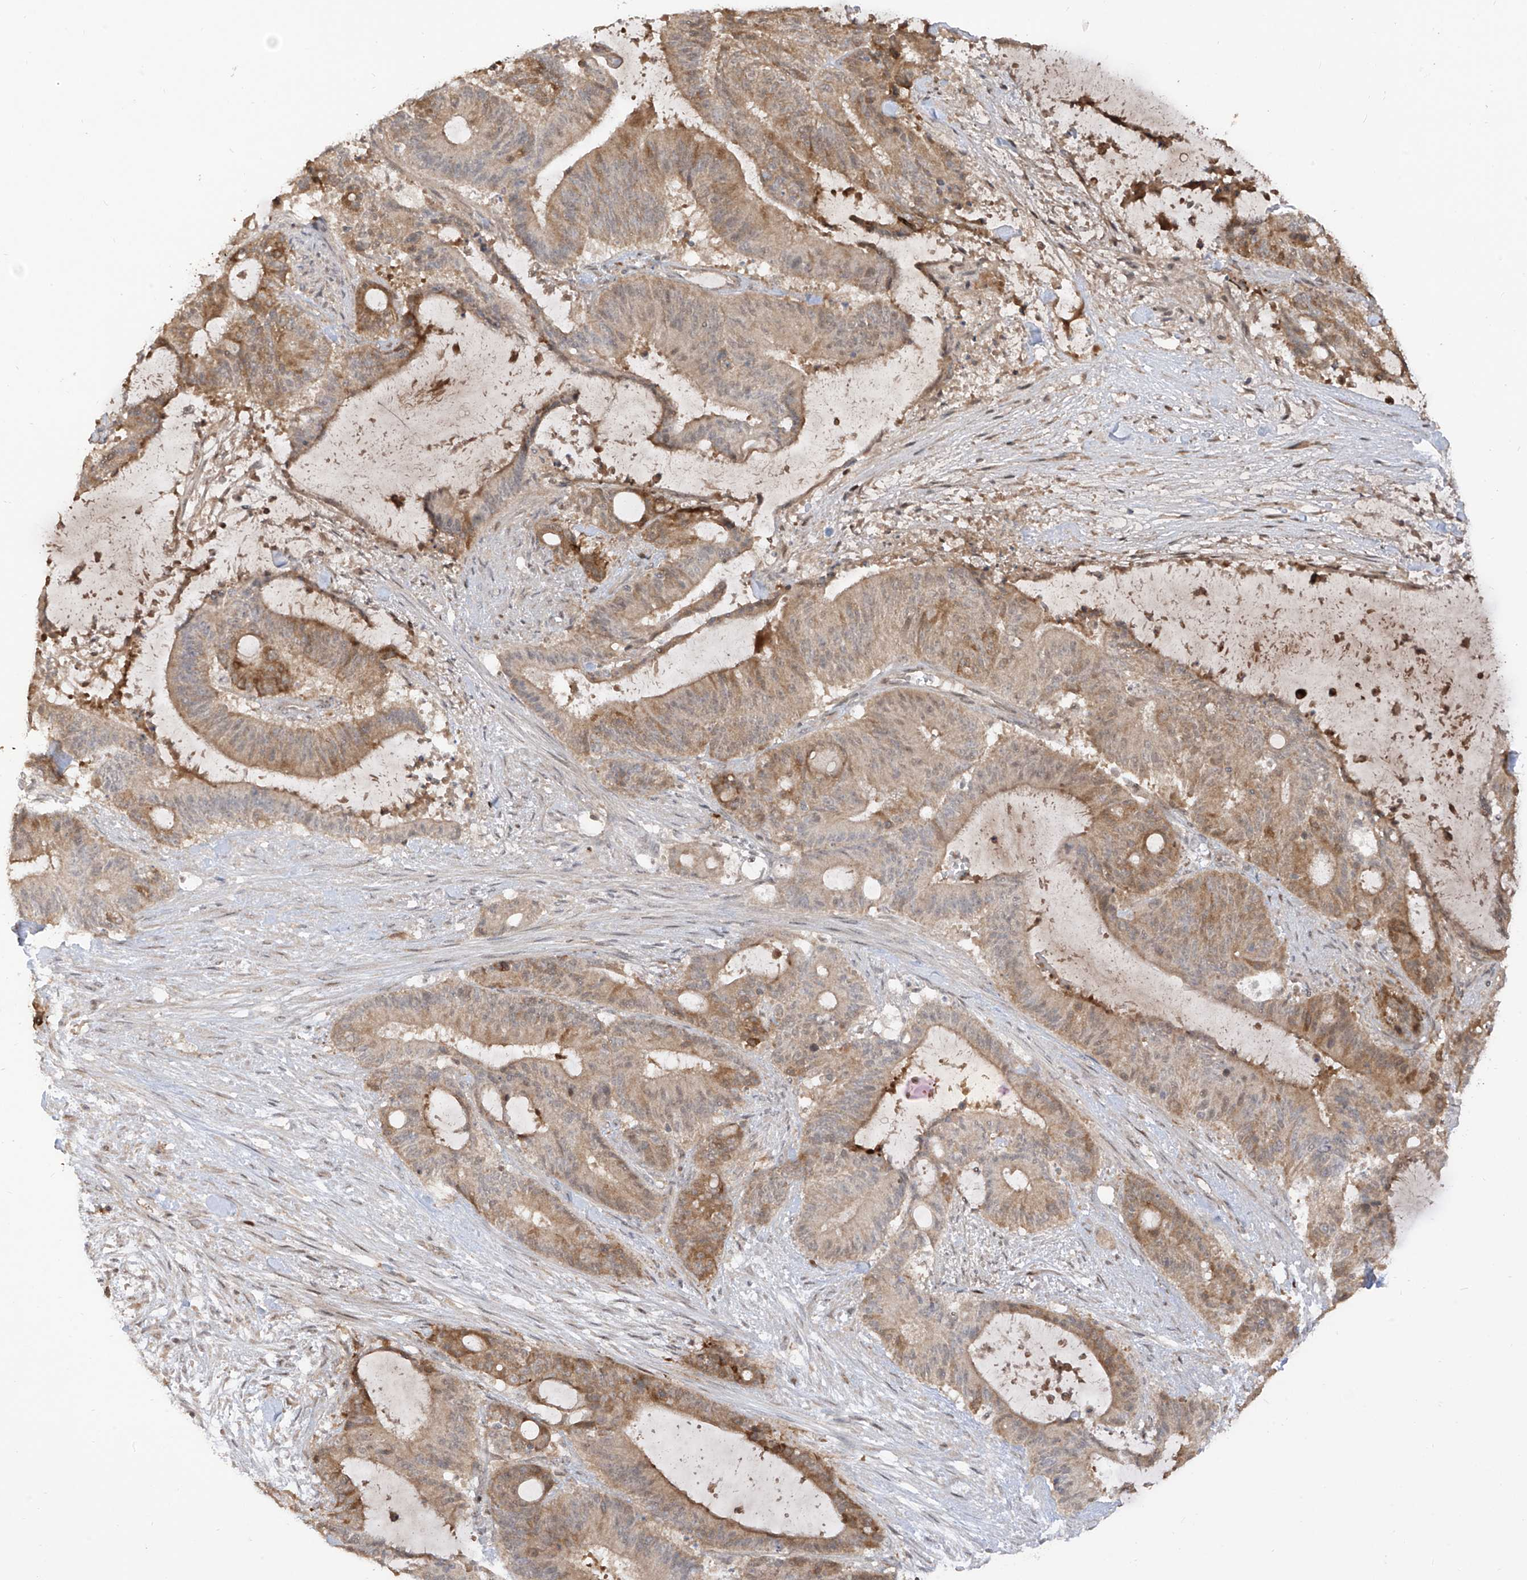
{"staining": {"intensity": "moderate", "quantity": "25%-75%", "location": "cytoplasmic/membranous"}, "tissue": "liver cancer", "cell_type": "Tumor cells", "image_type": "cancer", "snomed": [{"axis": "morphology", "description": "Normal tissue, NOS"}, {"axis": "morphology", "description": "Cholangiocarcinoma"}, {"axis": "topography", "description": "Liver"}, {"axis": "topography", "description": "Peripheral nerve tissue"}], "caption": "Moderate cytoplasmic/membranous expression for a protein is present in about 25%-75% of tumor cells of liver cancer using IHC.", "gene": "COLGALT2", "patient": {"sex": "female", "age": 73}}